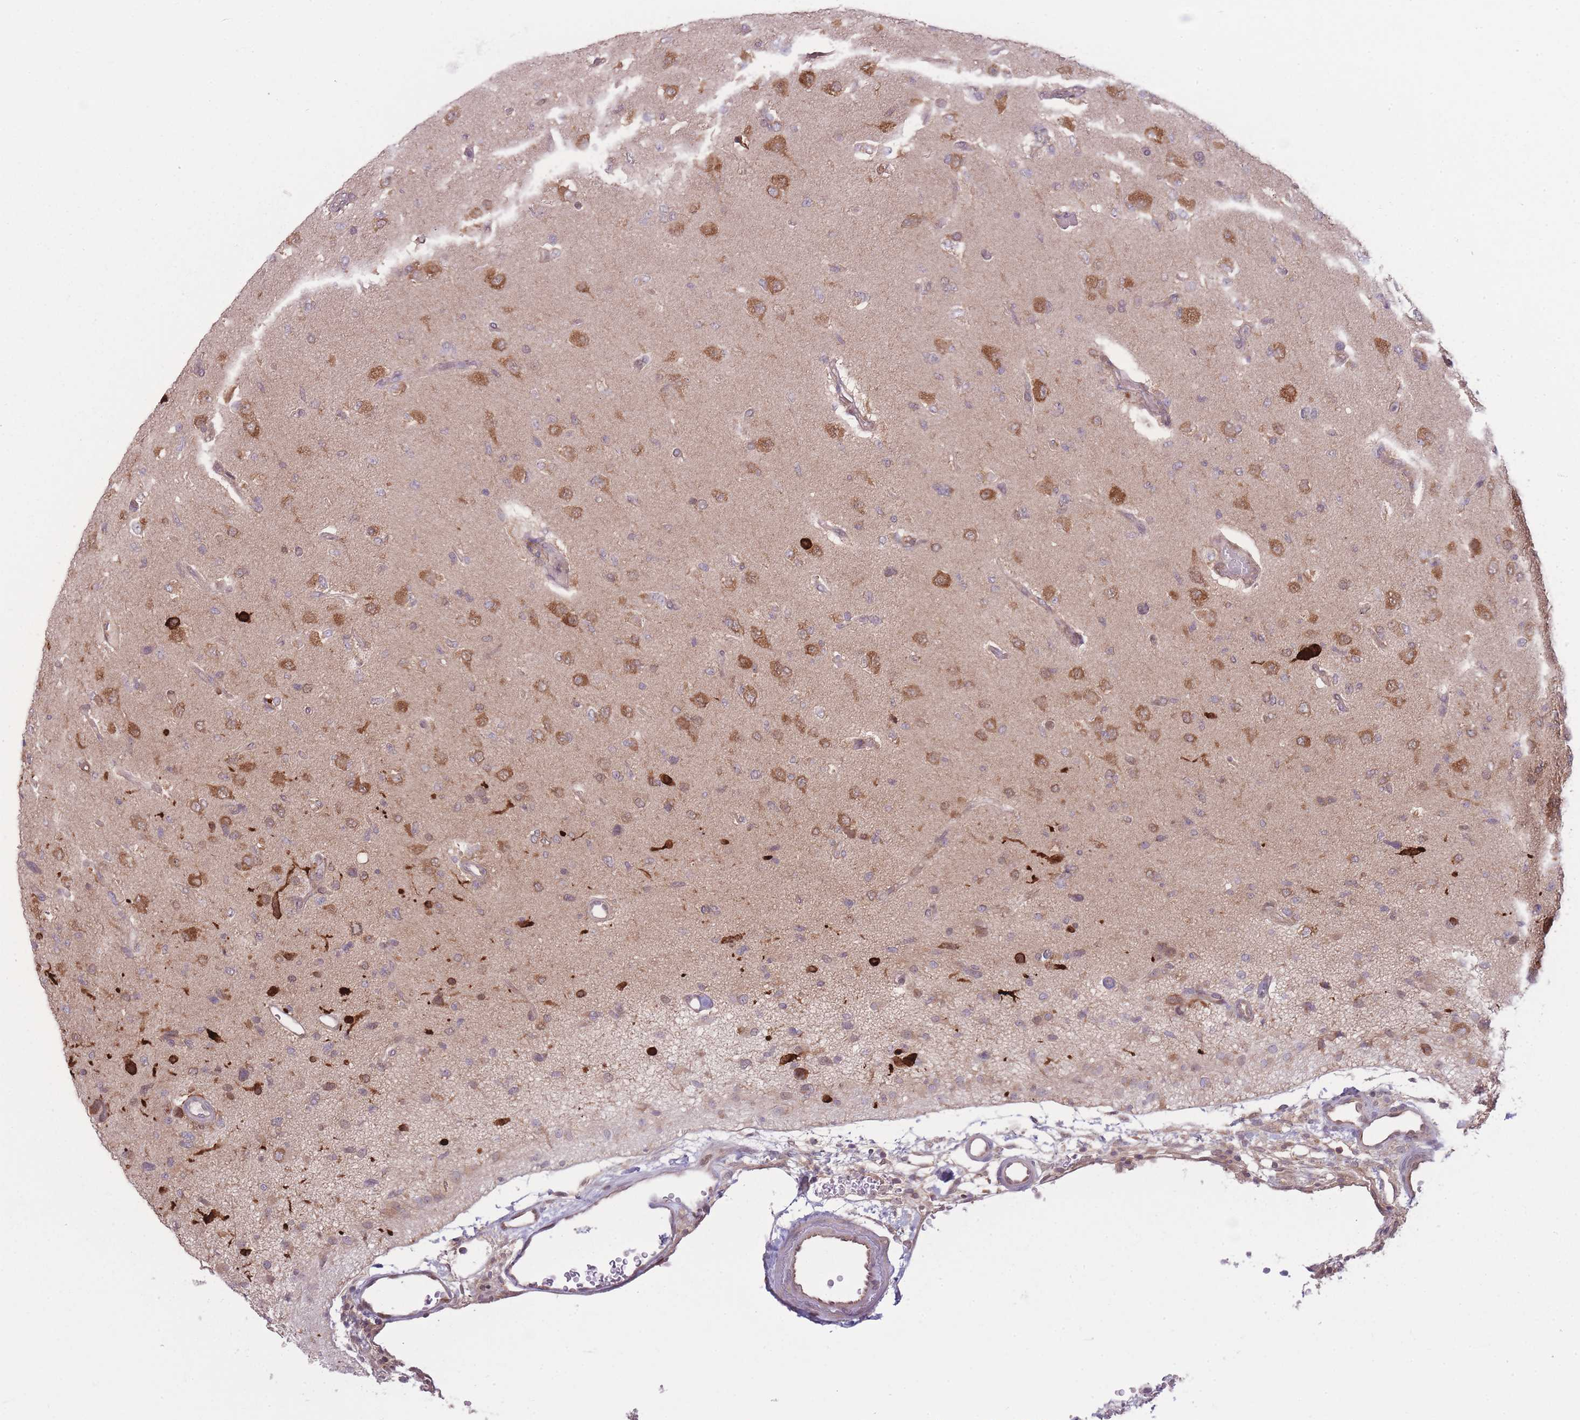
{"staining": {"intensity": "moderate", "quantity": "25%-75%", "location": "cytoplasmic/membranous"}, "tissue": "glioma", "cell_type": "Tumor cells", "image_type": "cancer", "snomed": [{"axis": "morphology", "description": "Glioma, malignant, High grade"}, {"axis": "topography", "description": "Brain"}], "caption": "An image showing moderate cytoplasmic/membranous positivity in about 25%-75% of tumor cells in malignant glioma (high-grade), as visualized by brown immunohistochemical staining.", "gene": "CCT6B", "patient": {"sex": "male", "age": 77}}